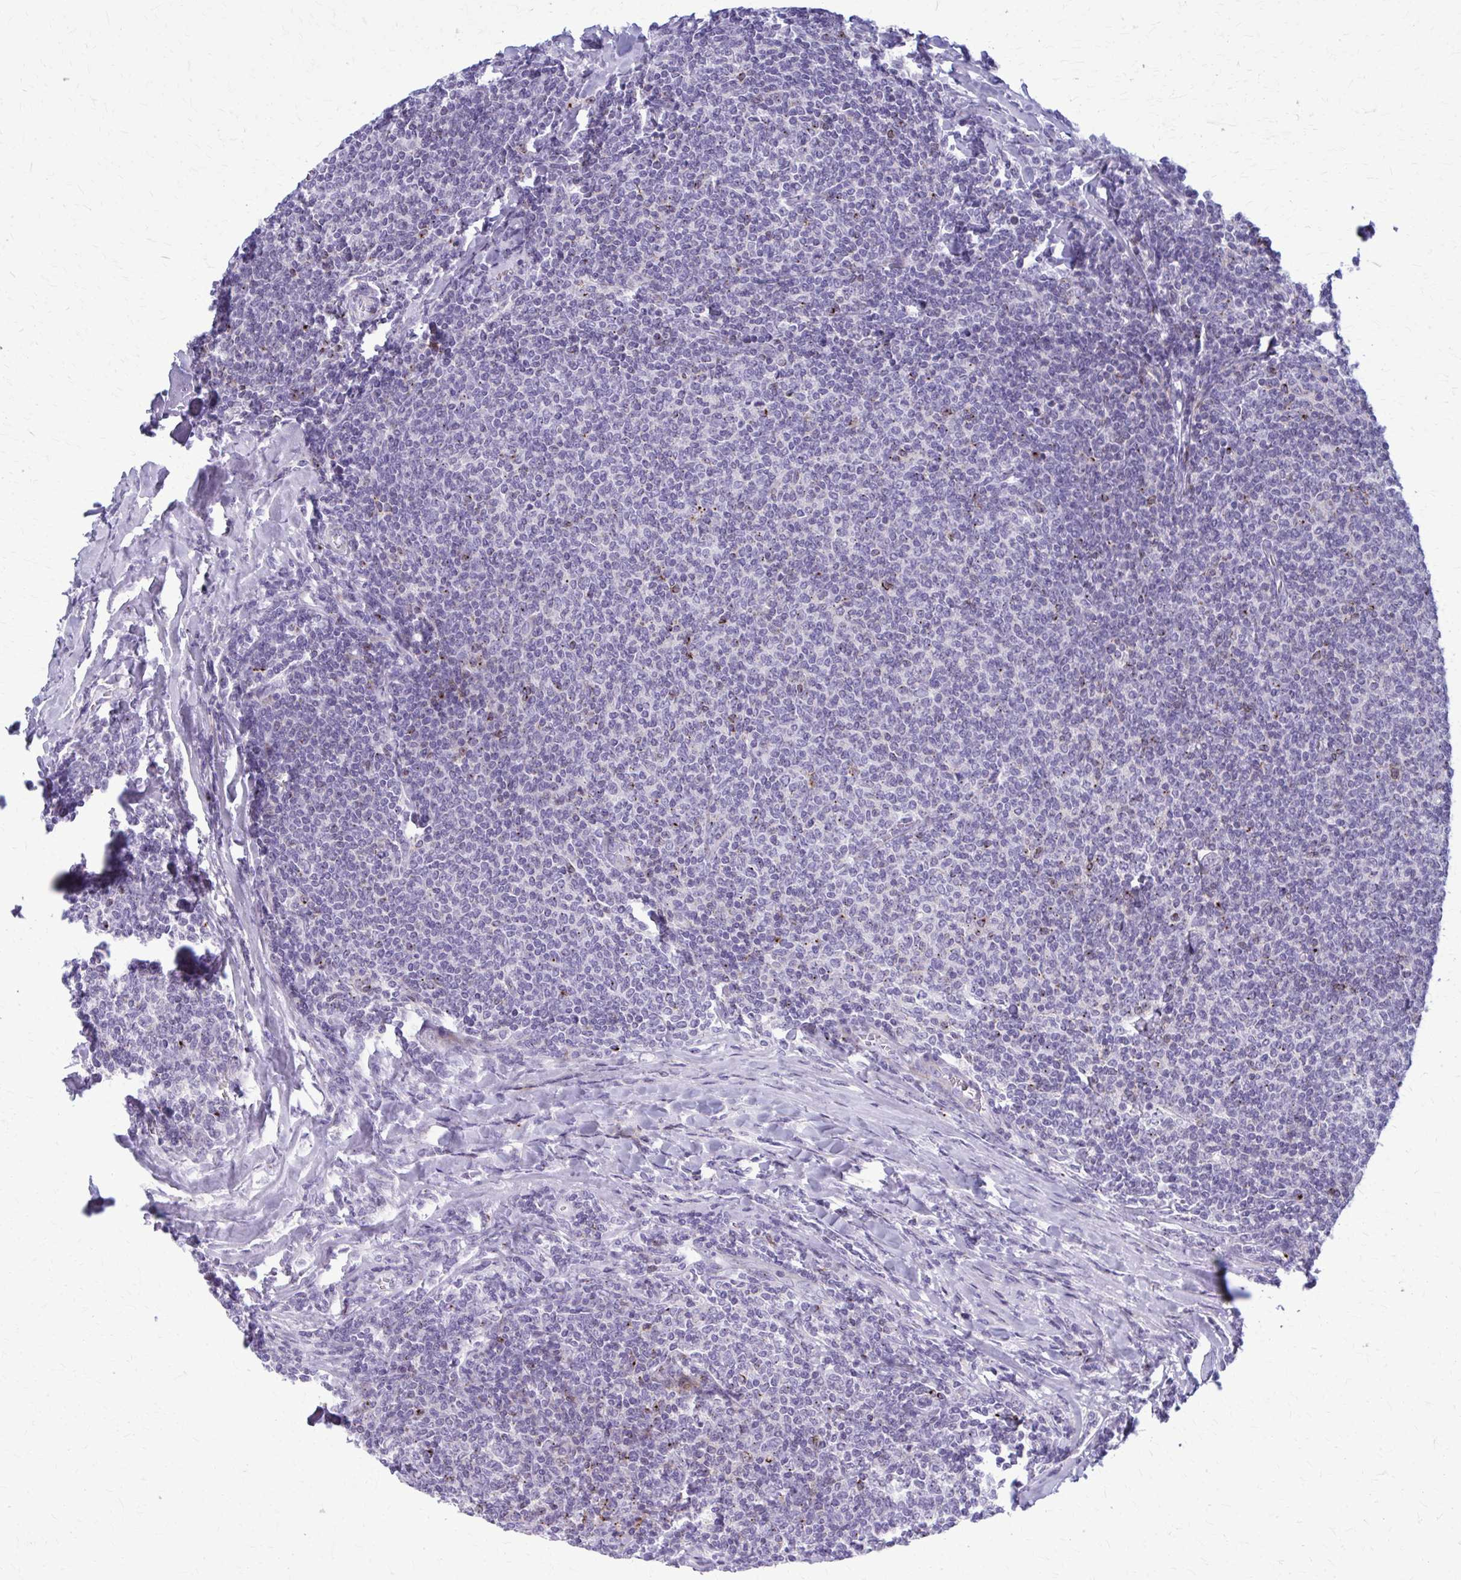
{"staining": {"intensity": "negative", "quantity": "none", "location": "none"}, "tissue": "lymphoma", "cell_type": "Tumor cells", "image_type": "cancer", "snomed": [{"axis": "morphology", "description": "Malignant lymphoma, non-Hodgkin's type, Low grade"}, {"axis": "topography", "description": "Lymph node"}], "caption": "This is an IHC image of human malignant lymphoma, non-Hodgkin's type (low-grade). There is no positivity in tumor cells.", "gene": "PEDS1", "patient": {"sex": "male", "age": 52}}